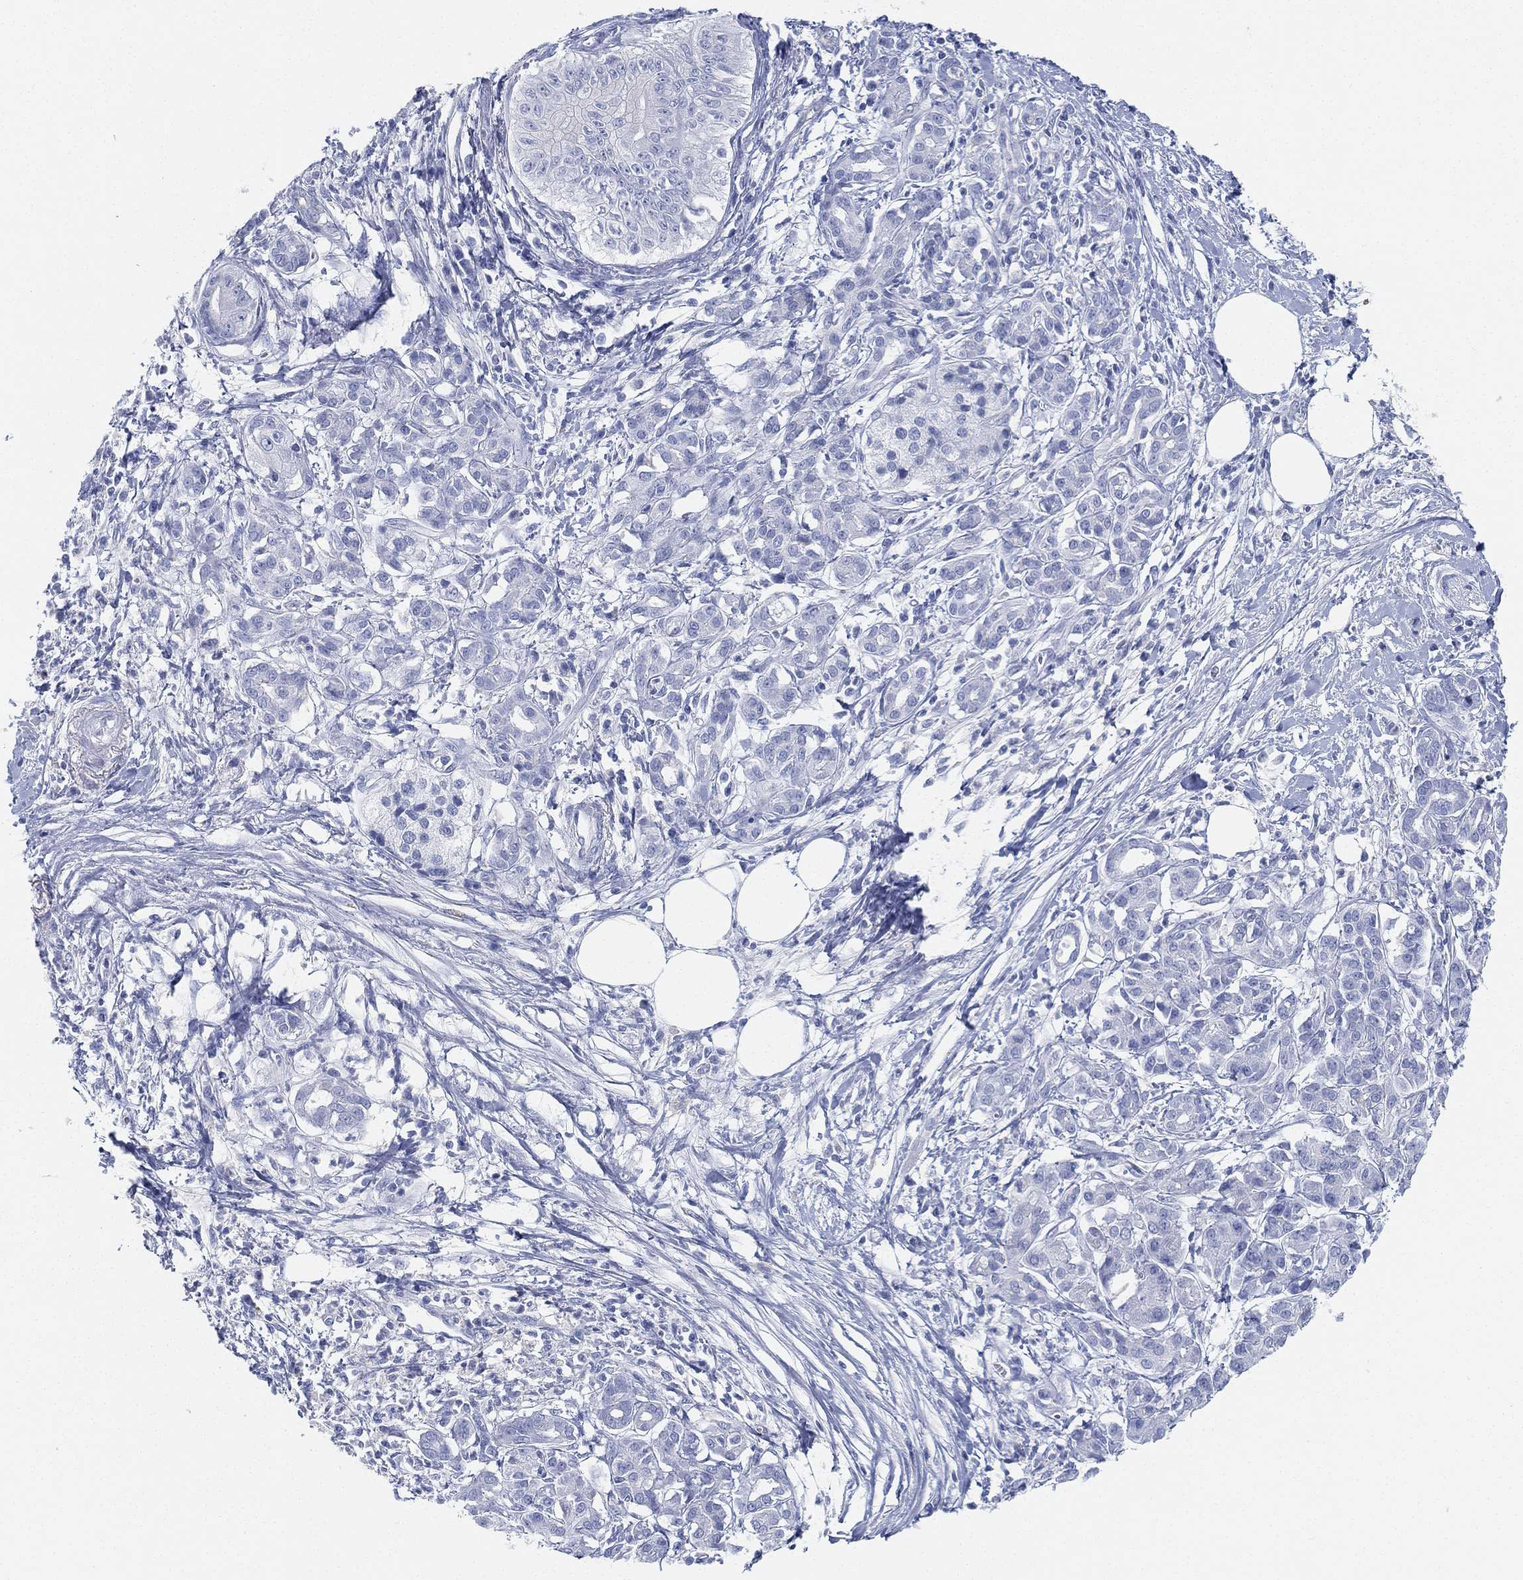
{"staining": {"intensity": "negative", "quantity": "none", "location": "none"}, "tissue": "pancreatic cancer", "cell_type": "Tumor cells", "image_type": "cancer", "snomed": [{"axis": "morphology", "description": "Adenocarcinoma, NOS"}, {"axis": "topography", "description": "Pancreas"}], "caption": "Immunohistochemistry (IHC) of human pancreatic cancer (adenocarcinoma) shows no positivity in tumor cells. (Brightfield microscopy of DAB (3,3'-diaminobenzidine) immunohistochemistry (IHC) at high magnification).", "gene": "GPR61", "patient": {"sex": "male", "age": 72}}